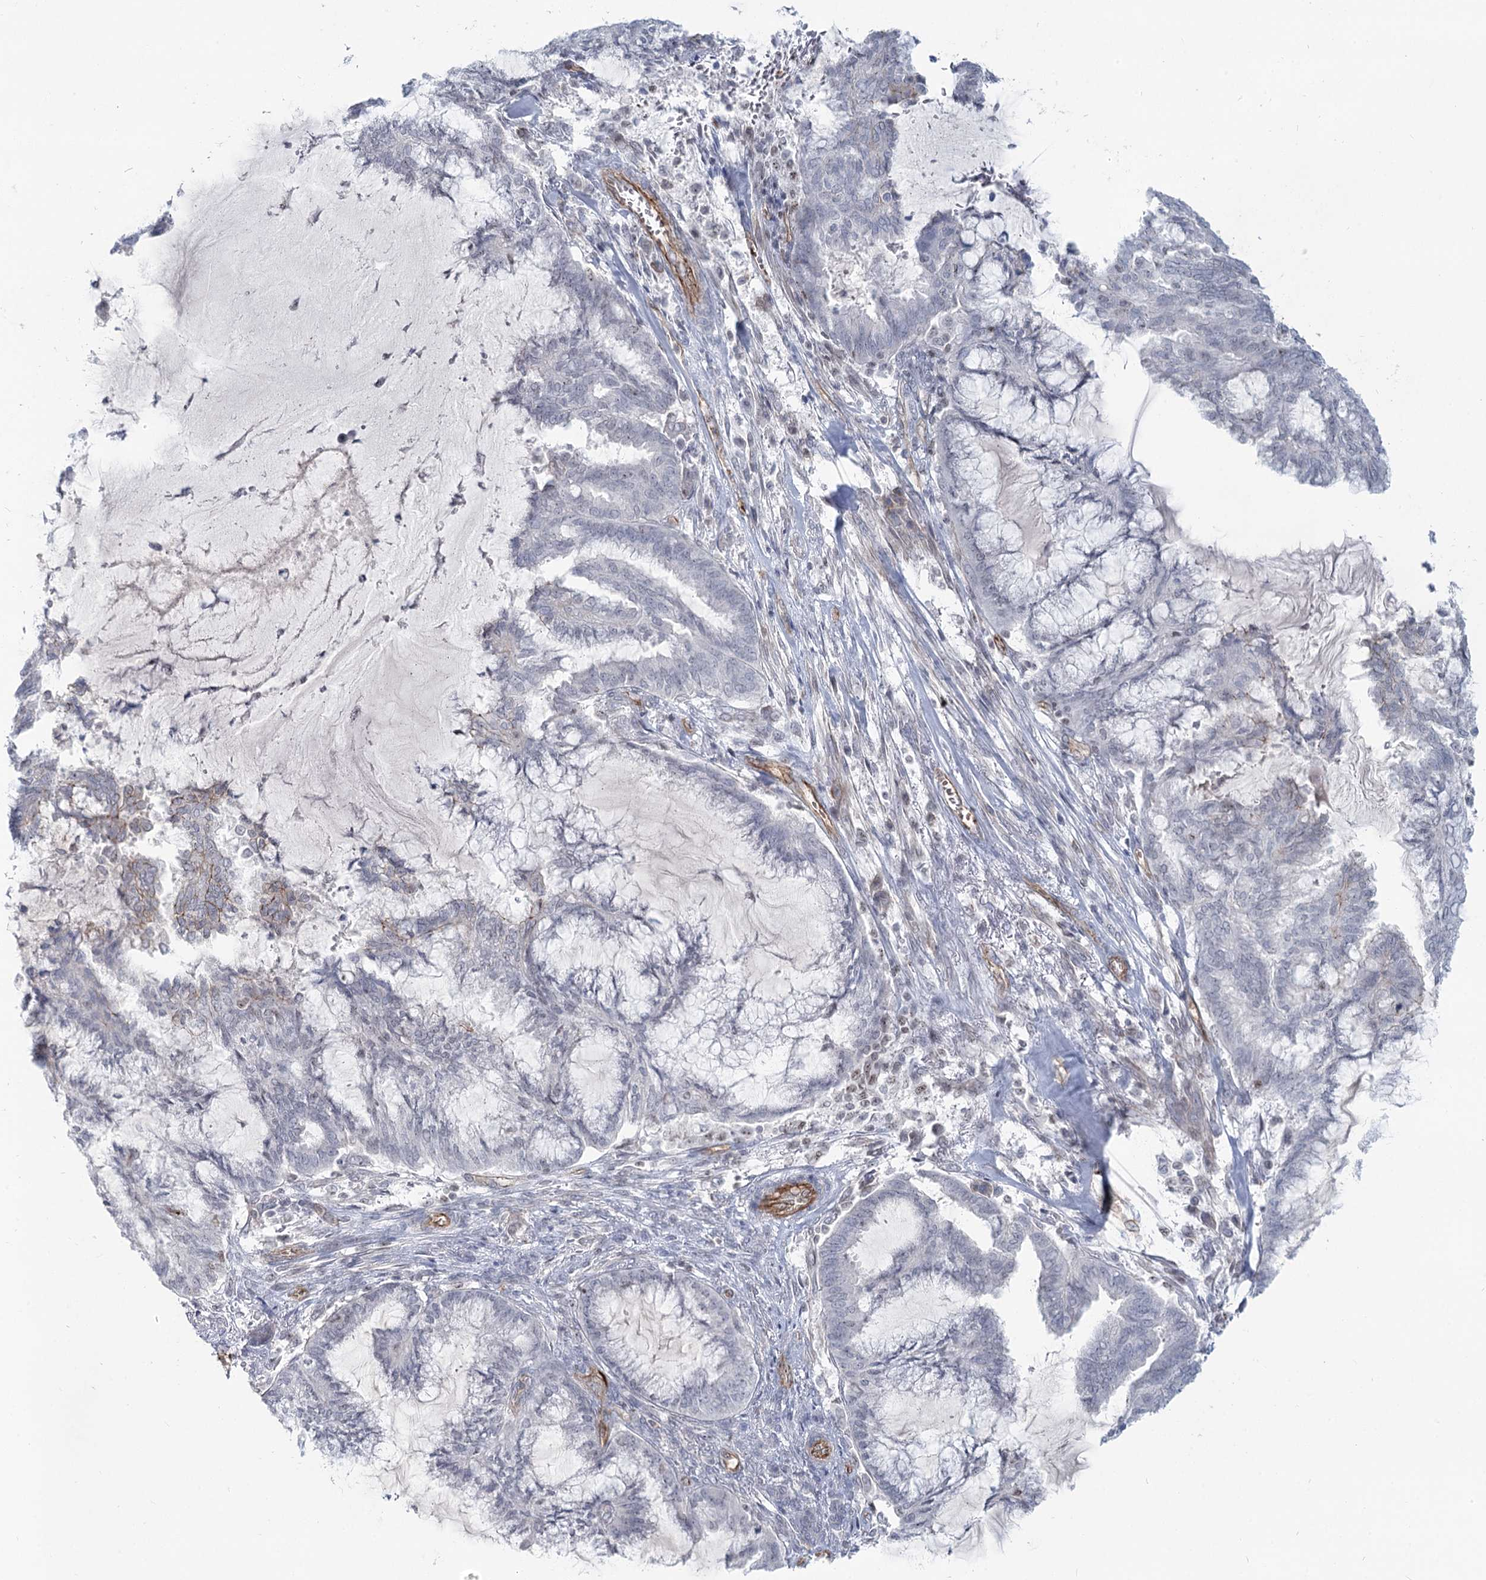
{"staining": {"intensity": "negative", "quantity": "none", "location": "none"}, "tissue": "endometrial cancer", "cell_type": "Tumor cells", "image_type": "cancer", "snomed": [{"axis": "morphology", "description": "Adenocarcinoma, NOS"}, {"axis": "topography", "description": "Endometrium"}], "caption": "Photomicrograph shows no significant protein positivity in tumor cells of endometrial adenocarcinoma.", "gene": "ZFYVE28", "patient": {"sex": "female", "age": 86}}